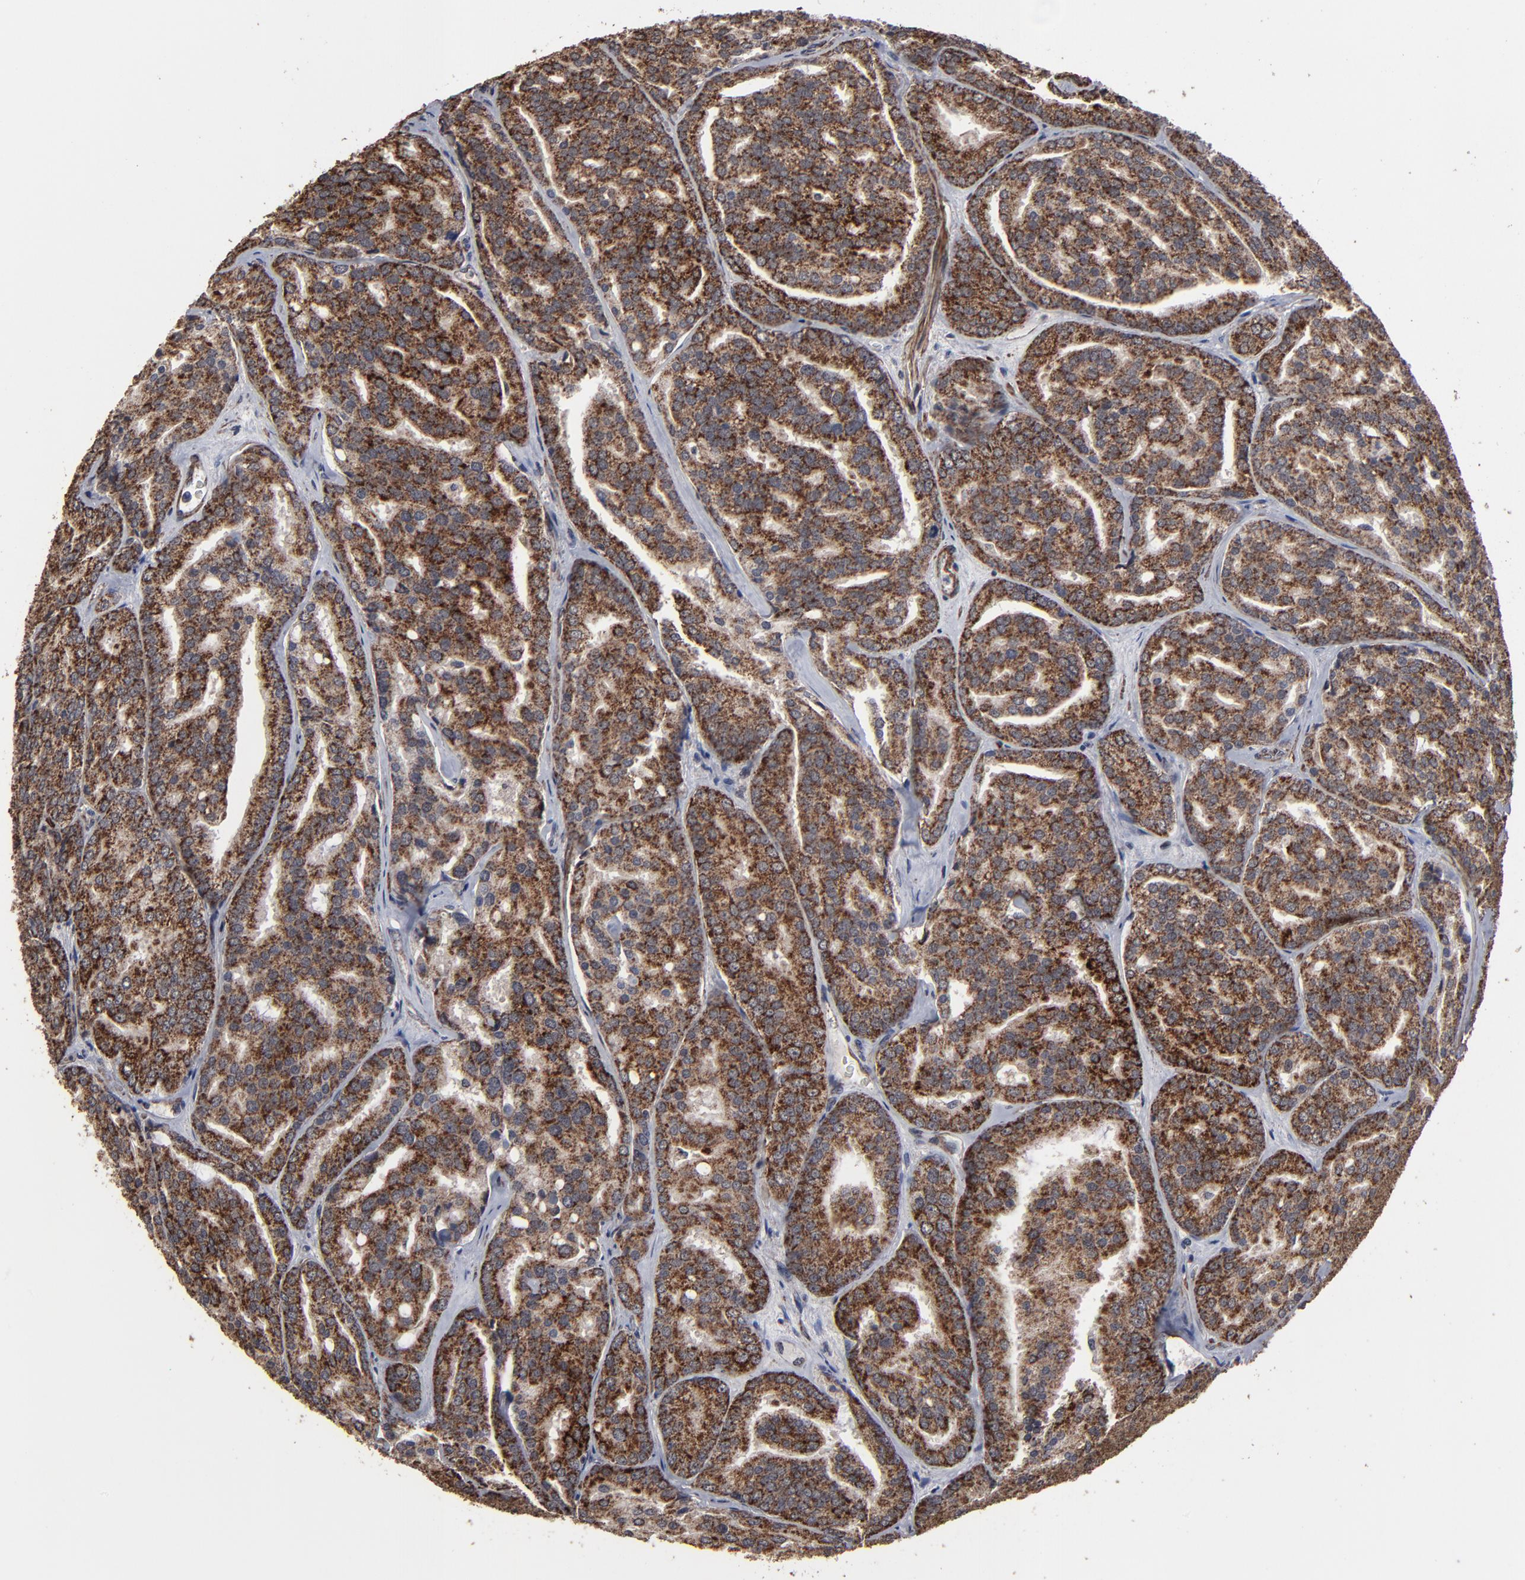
{"staining": {"intensity": "strong", "quantity": ">75%", "location": "cytoplasmic/membranous"}, "tissue": "prostate cancer", "cell_type": "Tumor cells", "image_type": "cancer", "snomed": [{"axis": "morphology", "description": "Adenocarcinoma, High grade"}, {"axis": "topography", "description": "Prostate"}], "caption": "Immunohistochemistry (IHC) photomicrograph of prostate cancer stained for a protein (brown), which shows high levels of strong cytoplasmic/membranous expression in about >75% of tumor cells.", "gene": "BNIP3", "patient": {"sex": "male", "age": 64}}